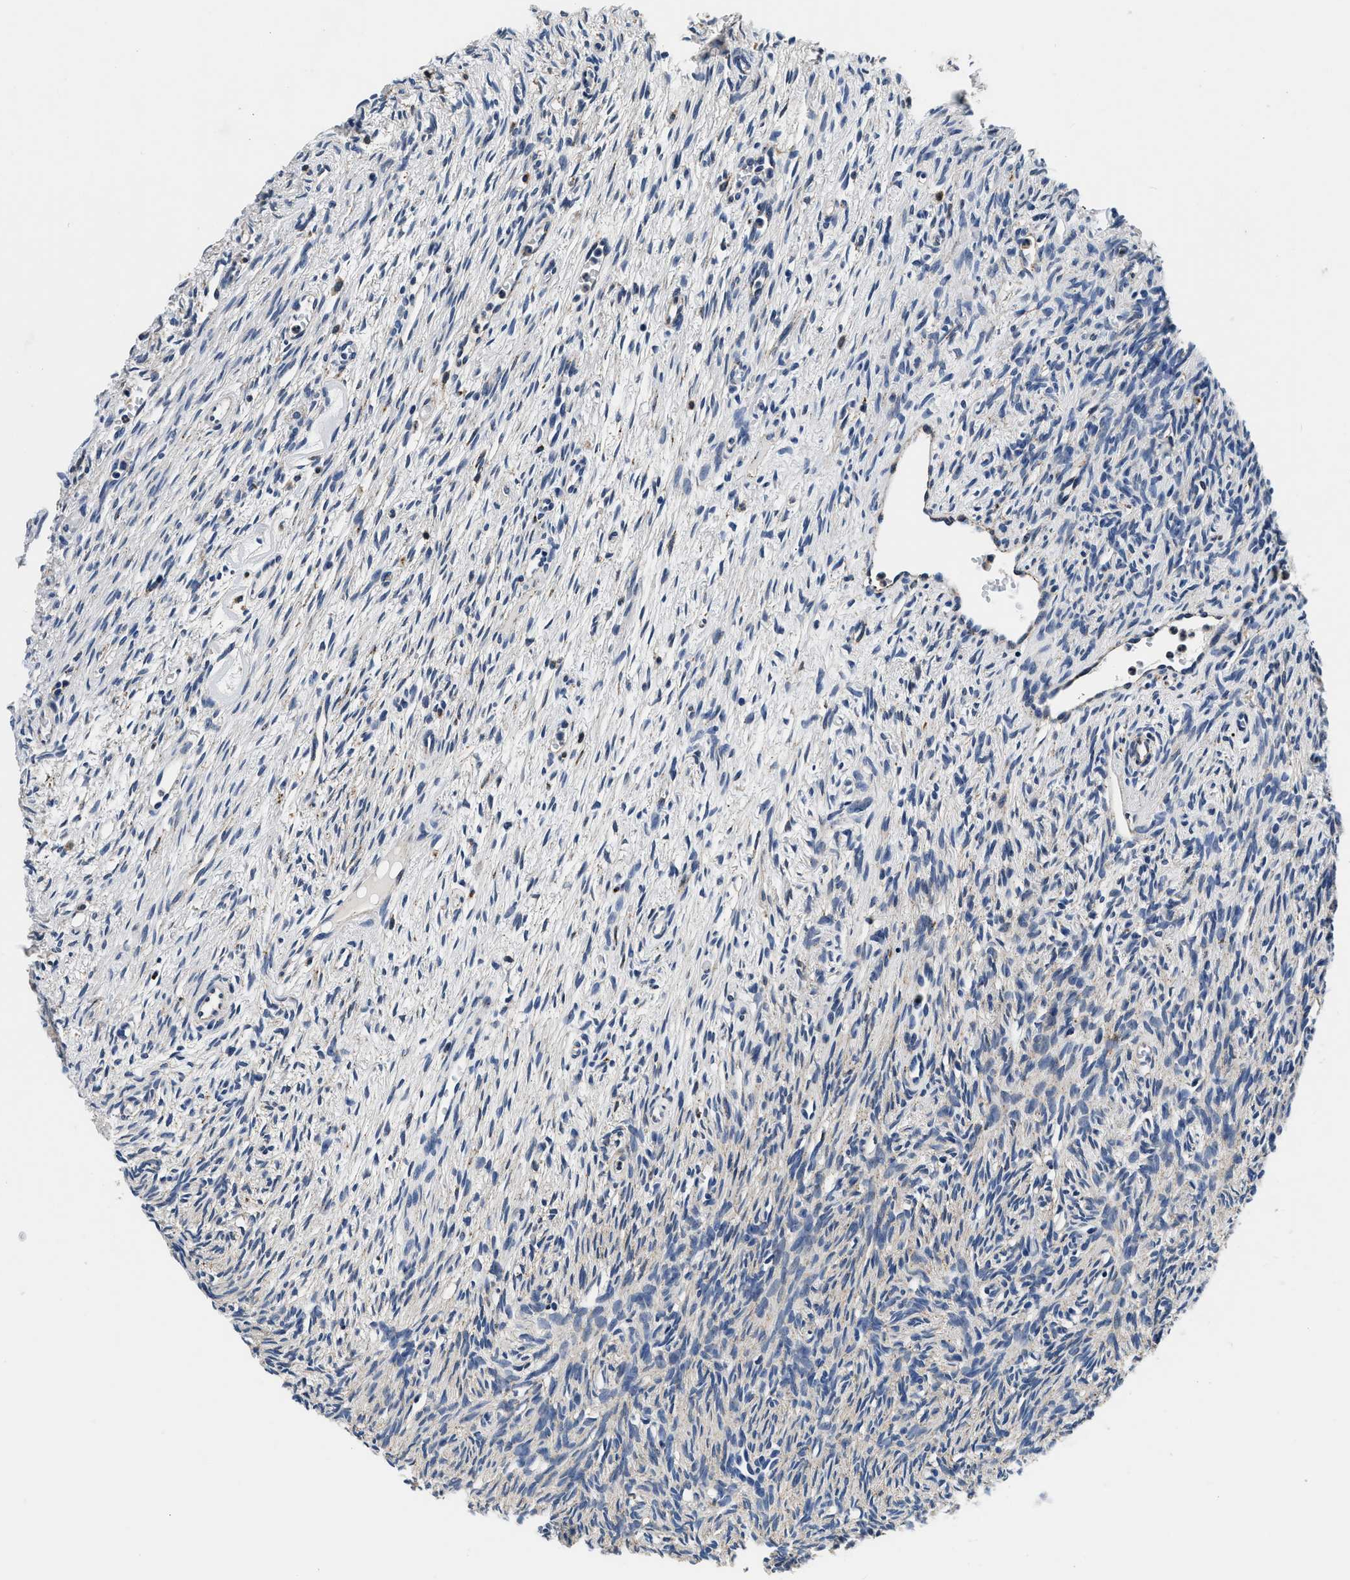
{"staining": {"intensity": "weak", "quantity": "25%-75%", "location": "cytoplasmic/membranous"}, "tissue": "ovary", "cell_type": "Follicle cells", "image_type": "normal", "snomed": [{"axis": "morphology", "description": "Normal tissue, NOS"}, {"axis": "topography", "description": "Ovary"}], "caption": "Follicle cells show low levels of weak cytoplasmic/membranous staining in approximately 25%-75% of cells in unremarkable ovary.", "gene": "GRN", "patient": {"sex": "female", "age": 33}}